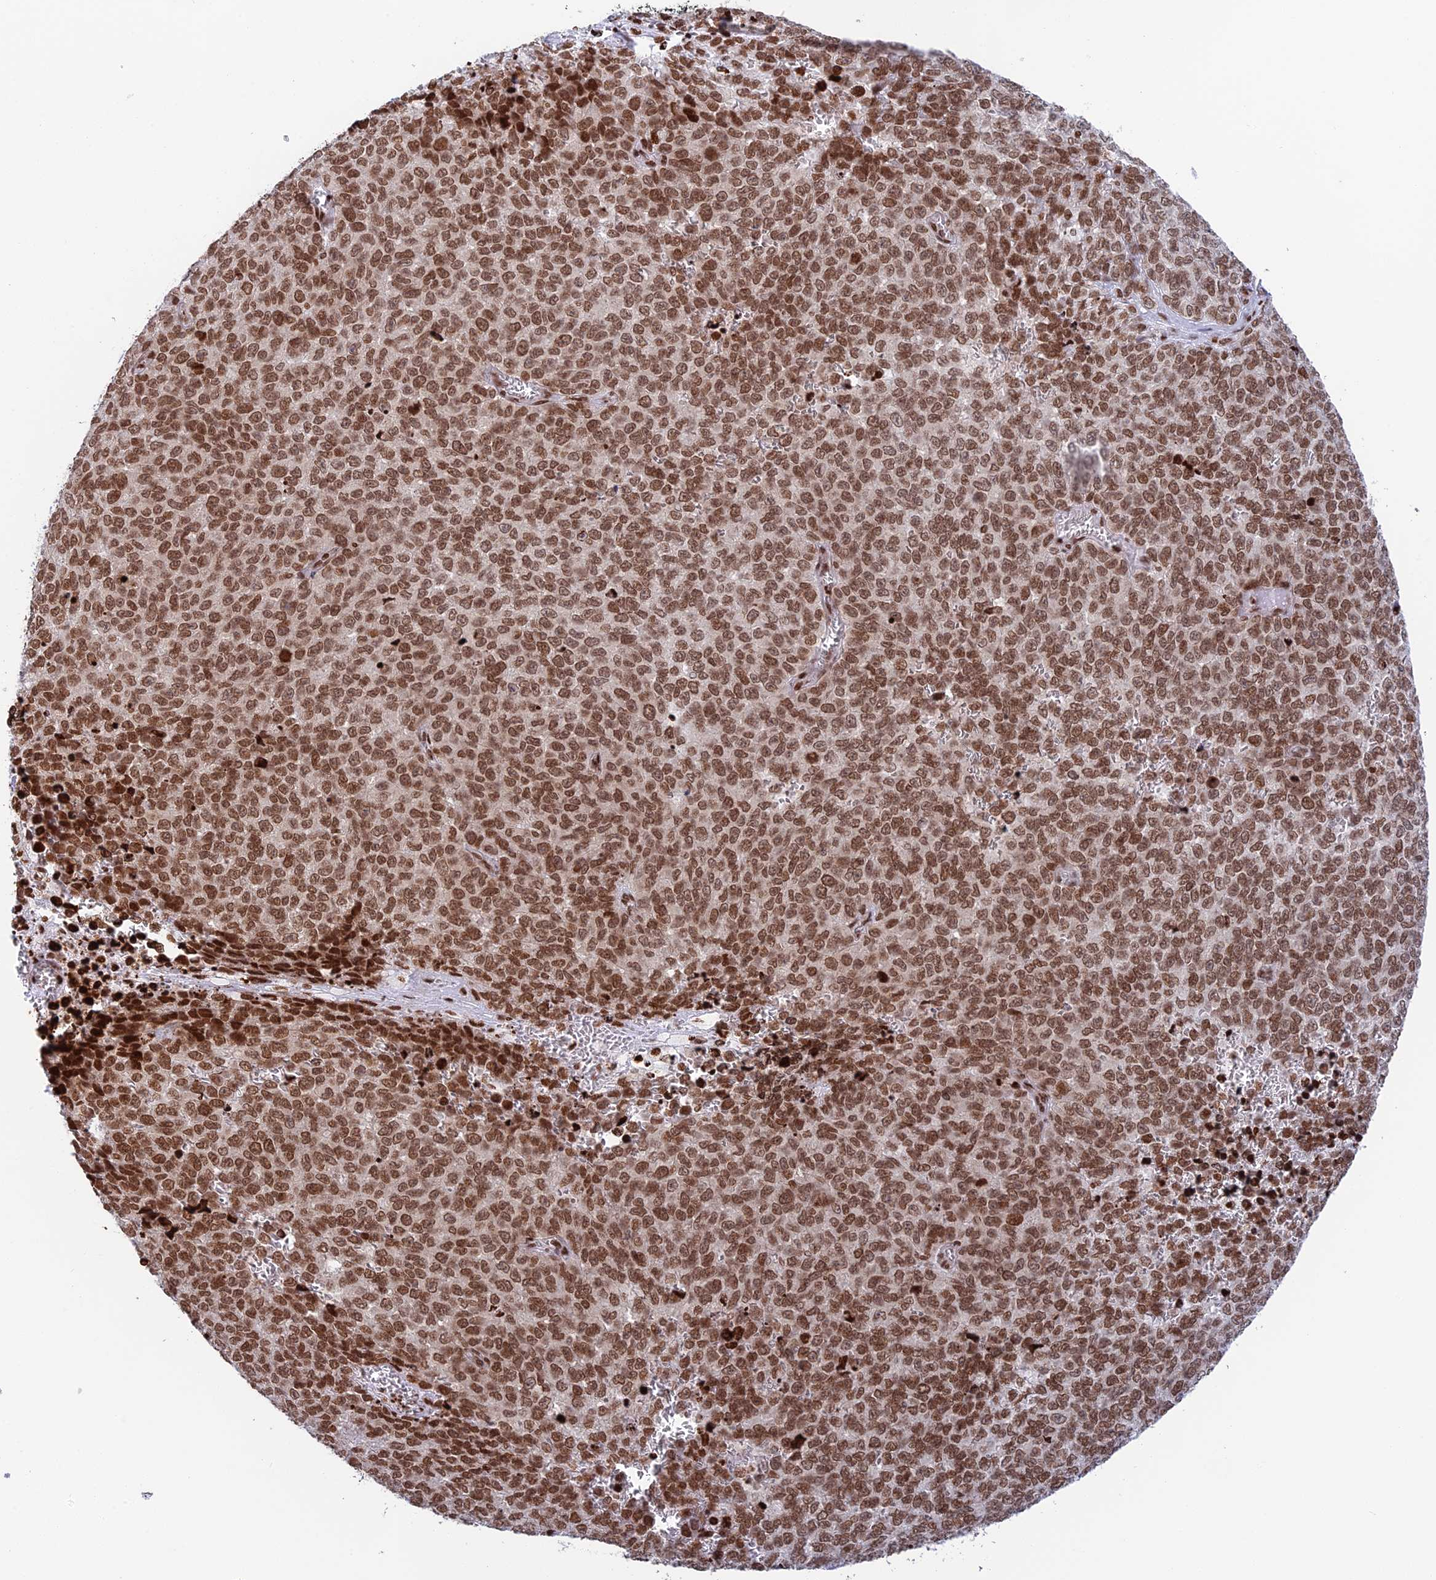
{"staining": {"intensity": "moderate", "quantity": ">75%", "location": "nuclear"}, "tissue": "melanoma", "cell_type": "Tumor cells", "image_type": "cancer", "snomed": [{"axis": "morphology", "description": "Malignant melanoma, NOS"}, {"axis": "topography", "description": "Nose, NOS"}], "caption": "IHC staining of melanoma, which displays medium levels of moderate nuclear staining in approximately >75% of tumor cells indicating moderate nuclear protein positivity. The staining was performed using DAB (3,3'-diaminobenzidine) (brown) for protein detection and nuclei were counterstained in hematoxylin (blue).", "gene": "RPAP1", "patient": {"sex": "female", "age": 48}}